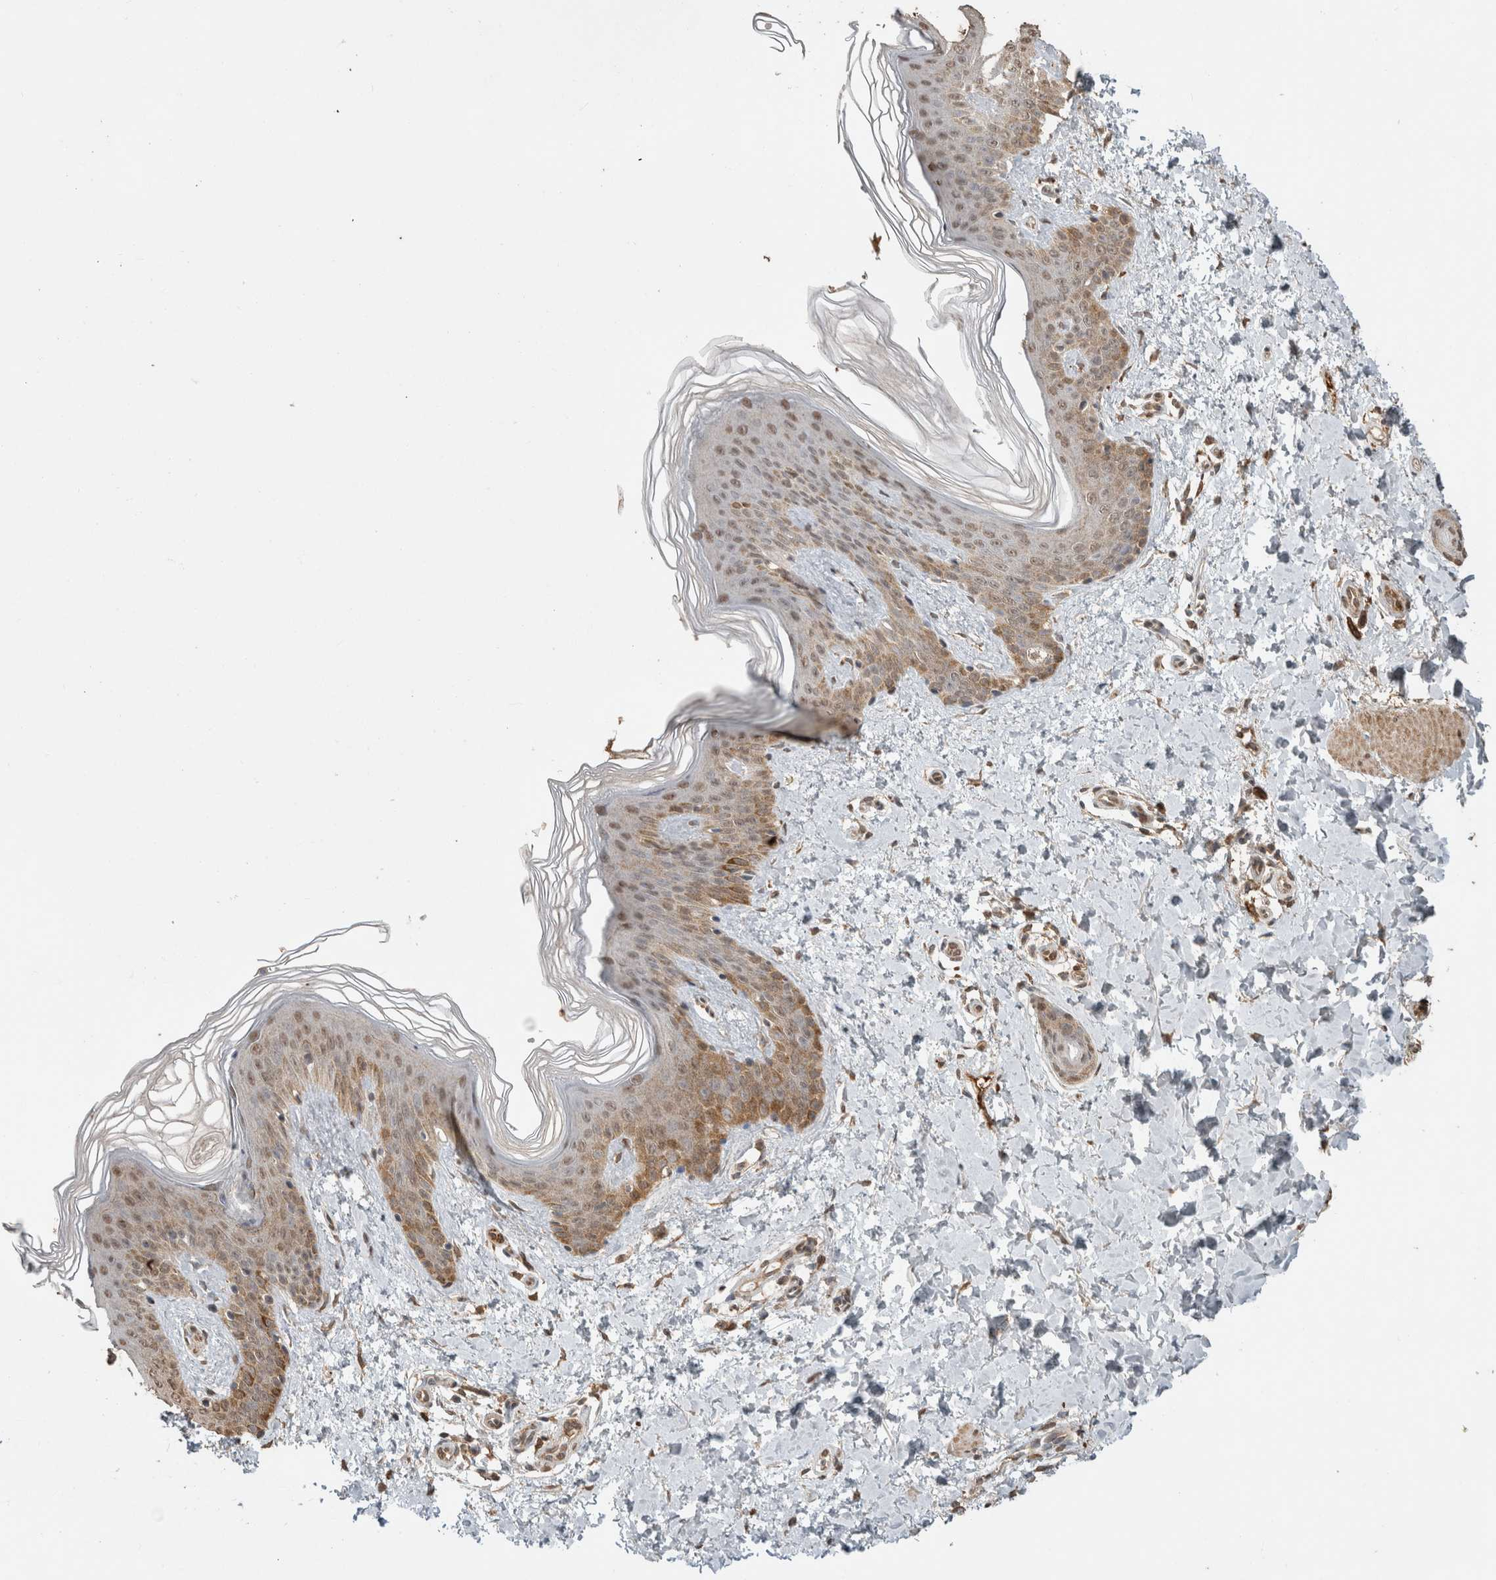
{"staining": {"intensity": "moderate", "quantity": ">75%", "location": "cytoplasmic/membranous"}, "tissue": "skin", "cell_type": "Fibroblasts", "image_type": "normal", "snomed": [{"axis": "morphology", "description": "Normal tissue, NOS"}, {"axis": "morphology", "description": "Neoplasm, benign, NOS"}, {"axis": "topography", "description": "Skin"}, {"axis": "topography", "description": "Soft tissue"}], "caption": "Fibroblasts show medium levels of moderate cytoplasmic/membranous positivity in approximately >75% of cells in benign human skin. (Stains: DAB (3,3'-diaminobenzidine) in brown, nuclei in blue, Microscopy: brightfield microscopy at high magnification).", "gene": "FAM3A", "patient": {"sex": "male", "age": 26}}